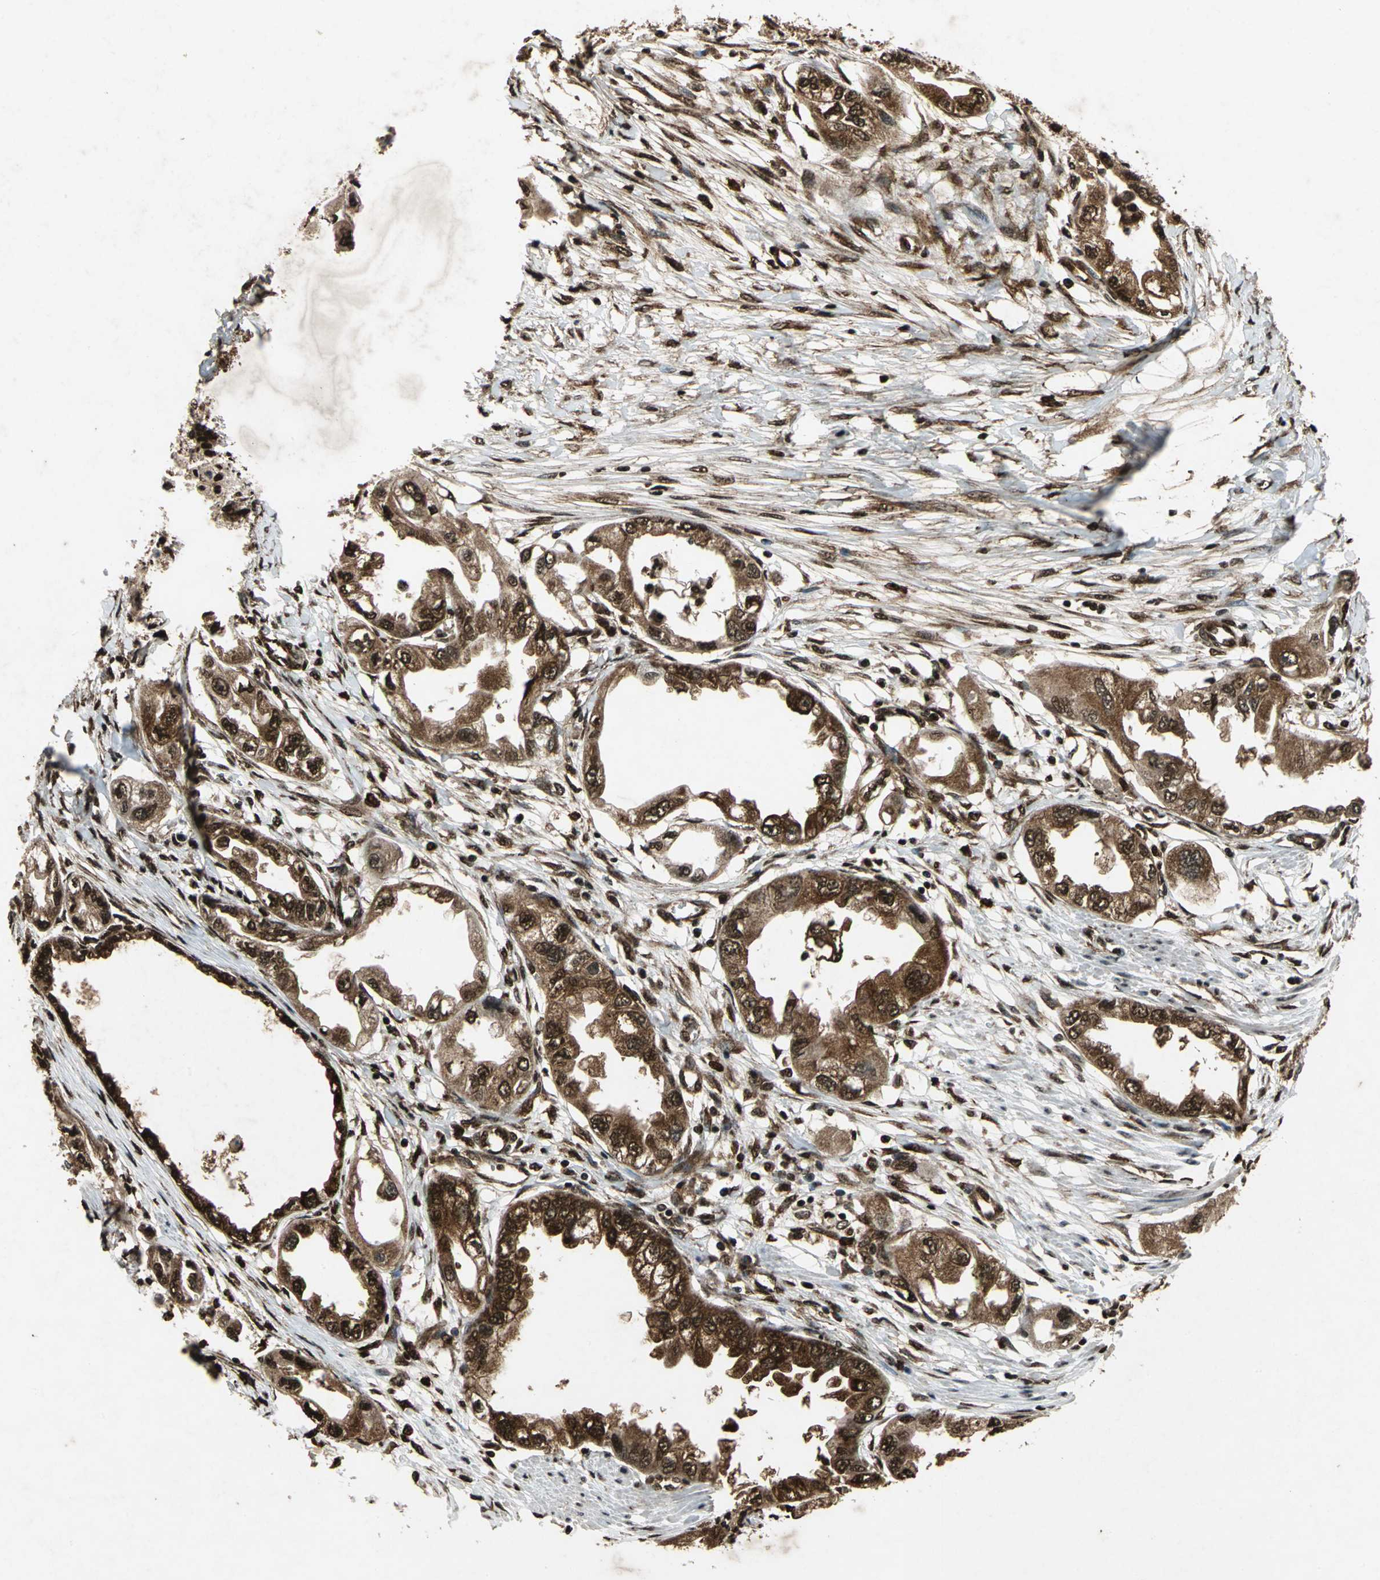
{"staining": {"intensity": "strong", "quantity": ">75%", "location": "cytoplasmic/membranous,nuclear"}, "tissue": "endometrial cancer", "cell_type": "Tumor cells", "image_type": "cancer", "snomed": [{"axis": "morphology", "description": "Adenocarcinoma, NOS"}, {"axis": "topography", "description": "Endometrium"}], "caption": "Protein staining reveals strong cytoplasmic/membranous and nuclear positivity in about >75% of tumor cells in endometrial cancer. (DAB IHC with brightfield microscopy, high magnification).", "gene": "ANP32A", "patient": {"sex": "female", "age": 67}}